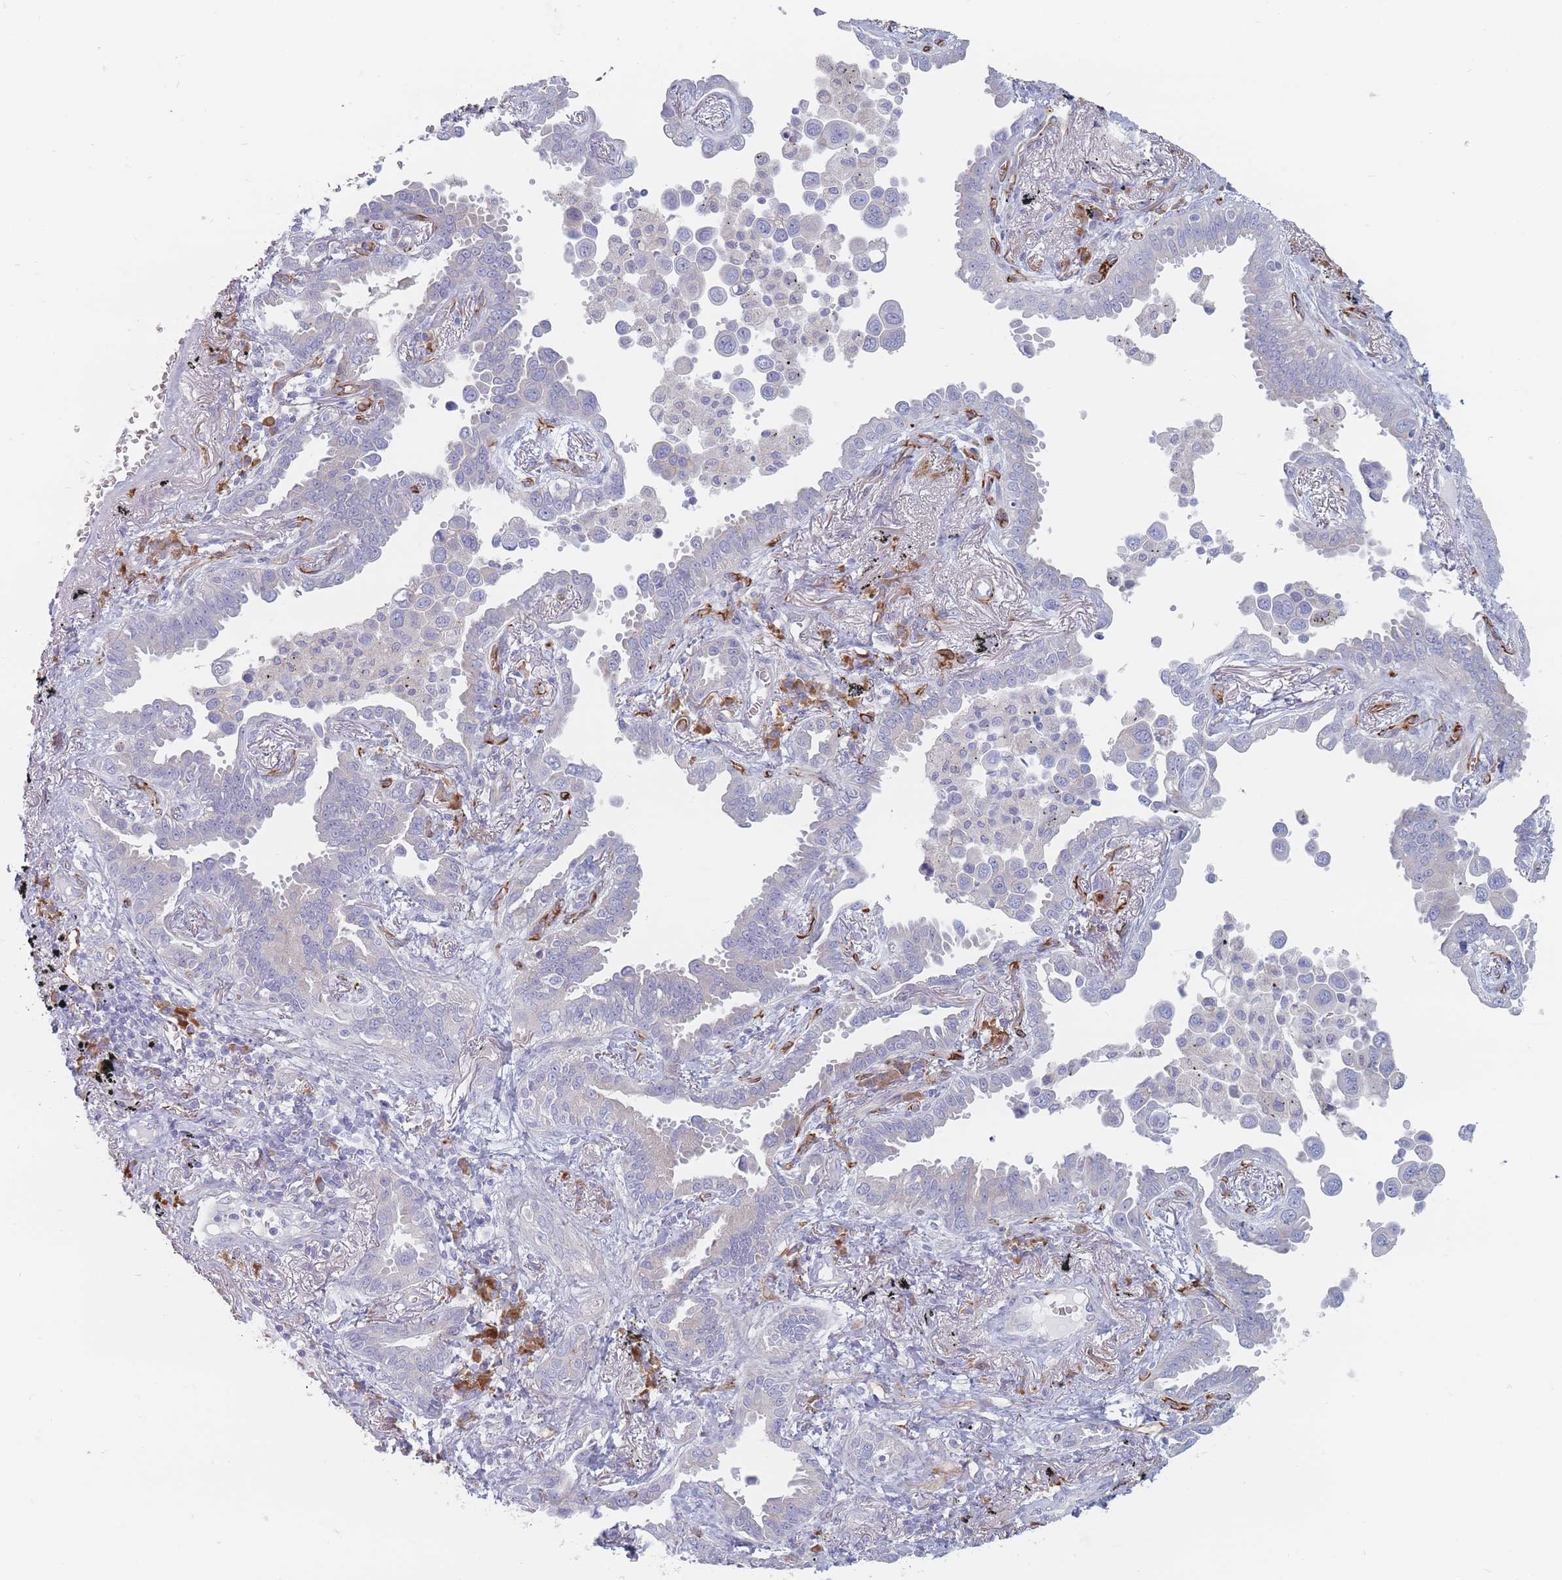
{"staining": {"intensity": "negative", "quantity": "none", "location": "none"}, "tissue": "lung cancer", "cell_type": "Tumor cells", "image_type": "cancer", "snomed": [{"axis": "morphology", "description": "Adenocarcinoma, NOS"}, {"axis": "topography", "description": "Lung"}], "caption": "Lung cancer (adenocarcinoma) was stained to show a protein in brown. There is no significant staining in tumor cells. The staining was performed using DAB to visualize the protein expression in brown, while the nuclei were stained in blue with hematoxylin (Magnification: 20x).", "gene": "ERBIN", "patient": {"sex": "male", "age": 67}}